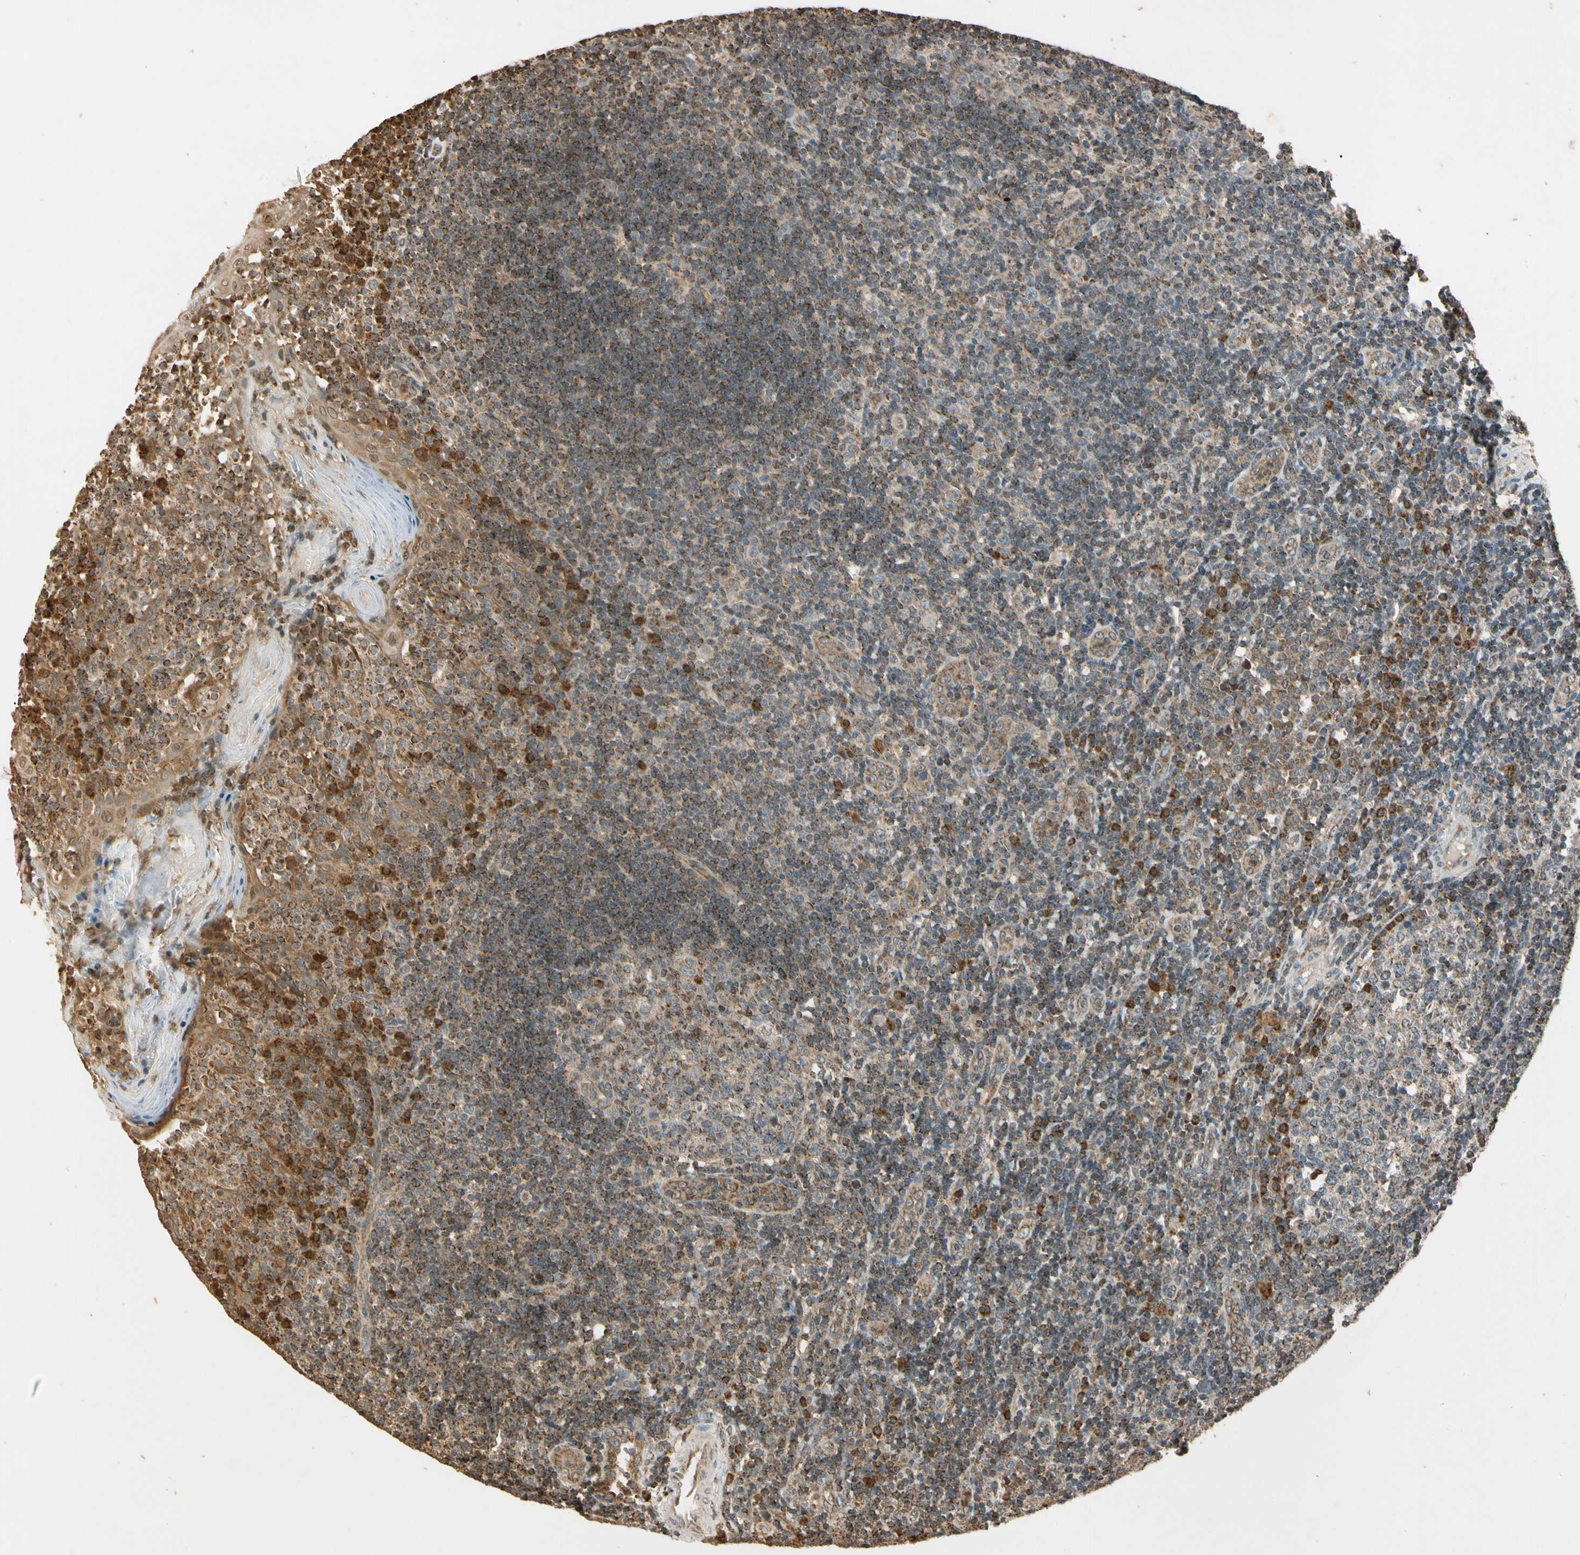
{"staining": {"intensity": "moderate", "quantity": "25%-75%", "location": "cytoplasmic/membranous"}, "tissue": "tonsil", "cell_type": "Germinal center cells", "image_type": "normal", "snomed": [{"axis": "morphology", "description": "Normal tissue, NOS"}, {"axis": "topography", "description": "Tonsil"}], "caption": "Moderate cytoplasmic/membranous protein positivity is present in approximately 25%-75% of germinal center cells in tonsil.", "gene": "PRDX5", "patient": {"sex": "female", "age": 40}}